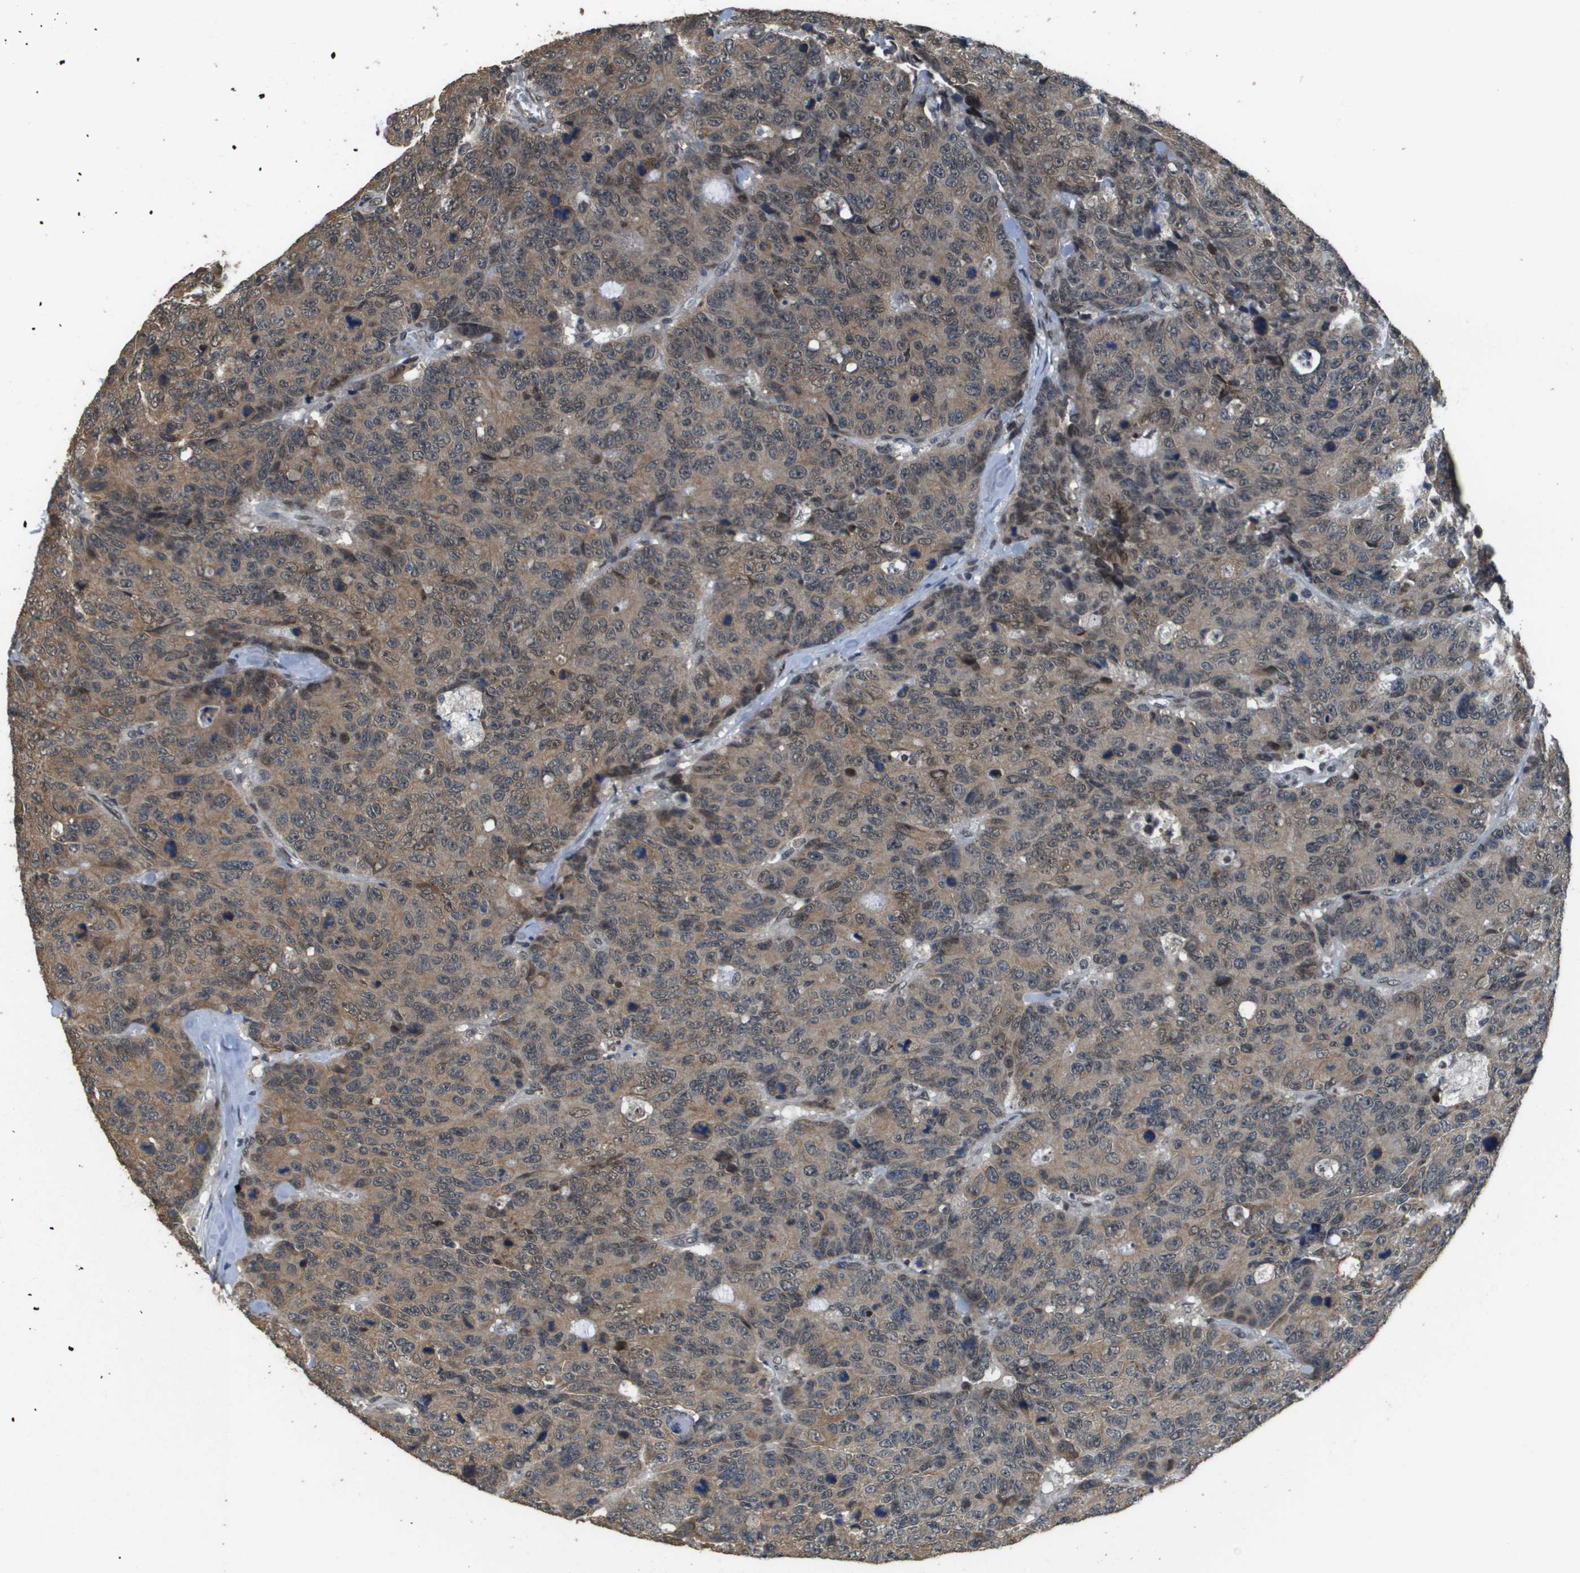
{"staining": {"intensity": "weak", "quantity": ">75%", "location": "cytoplasmic/membranous"}, "tissue": "colorectal cancer", "cell_type": "Tumor cells", "image_type": "cancer", "snomed": [{"axis": "morphology", "description": "Adenocarcinoma, NOS"}, {"axis": "topography", "description": "Colon"}], "caption": "About >75% of tumor cells in human colorectal cancer demonstrate weak cytoplasmic/membranous protein expression as visualized by brown immunohistochemical staining.", "gene": "FANCC", "patient": {"sex": "female", "age": 86}}